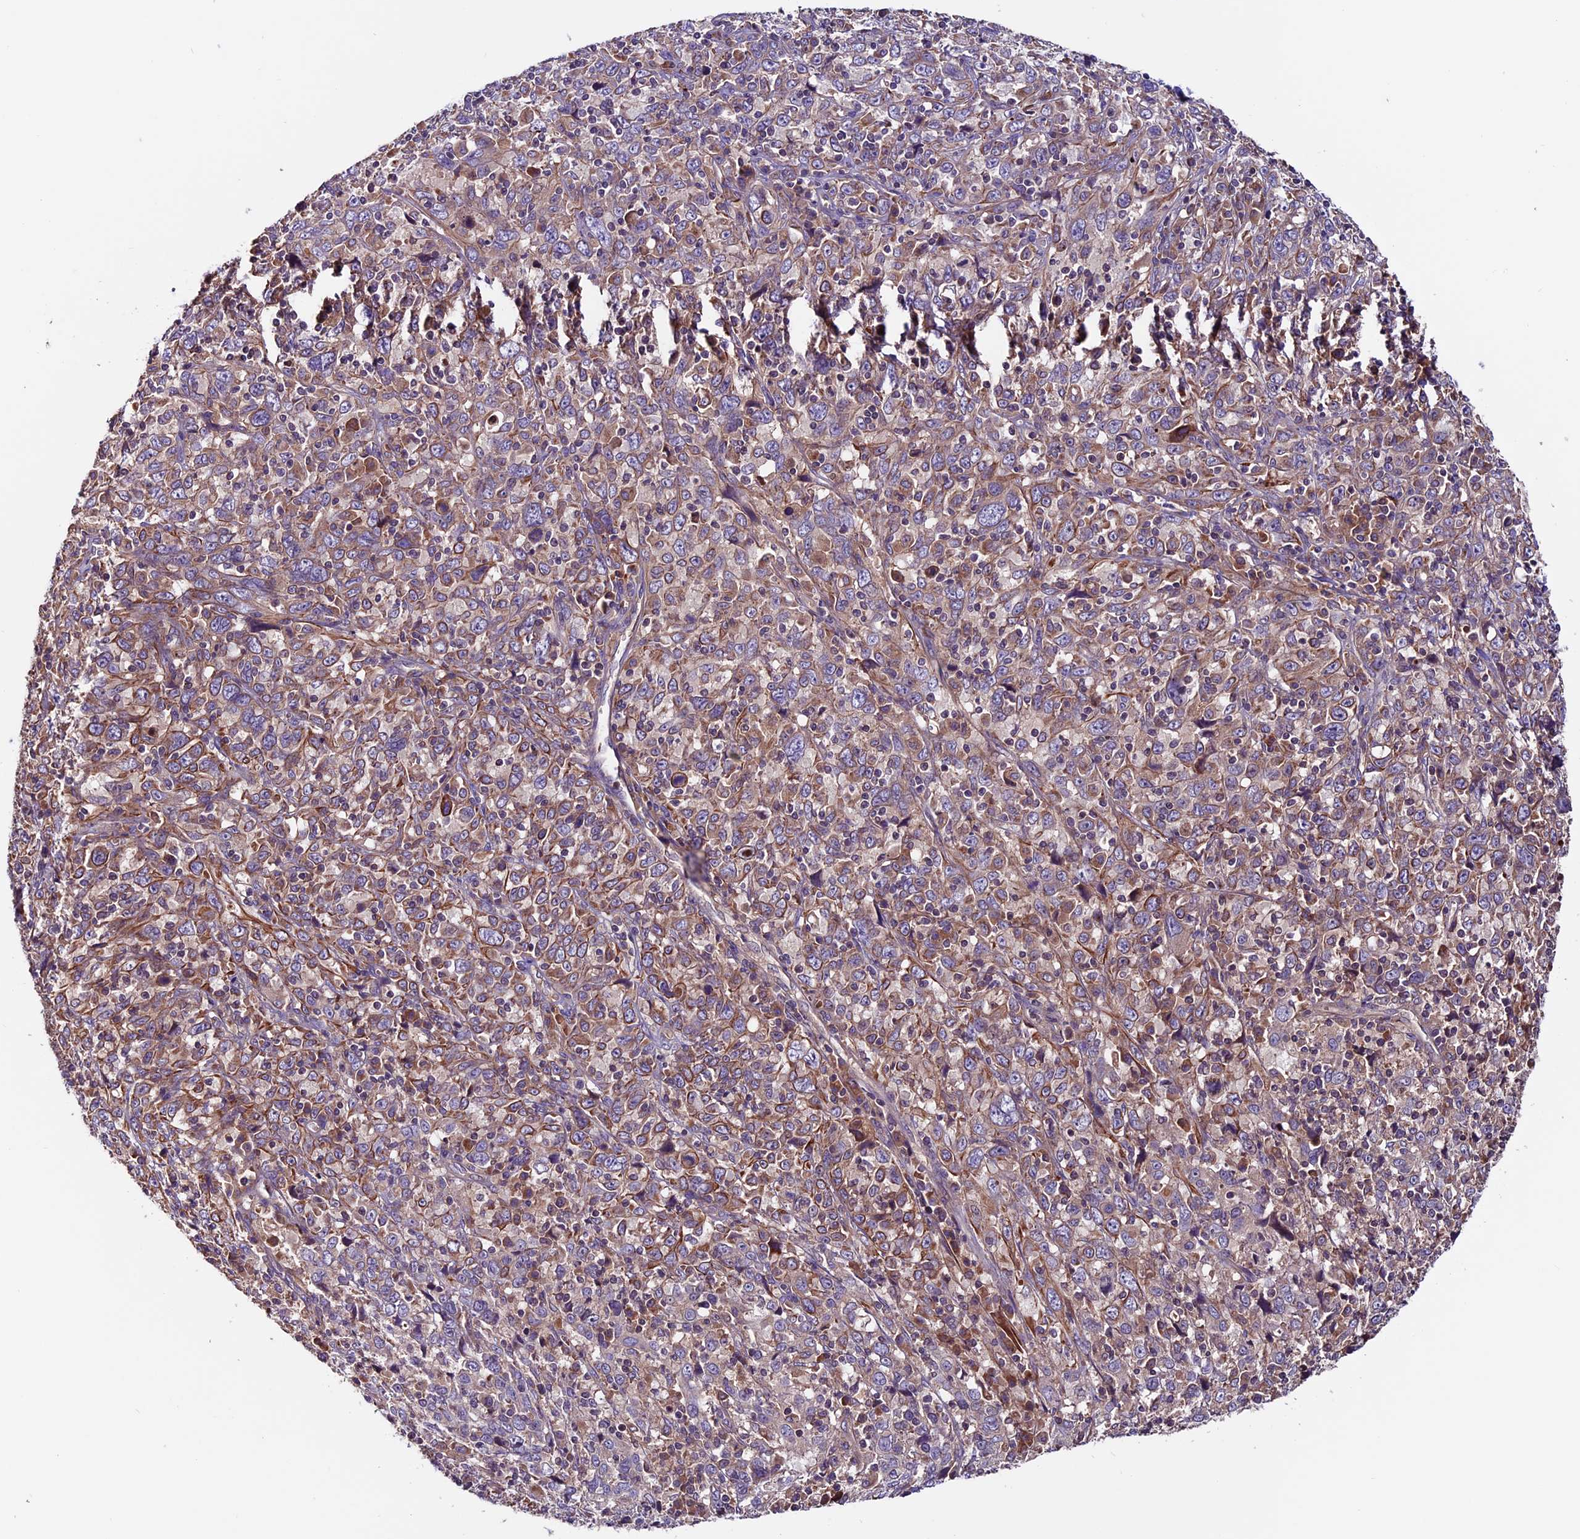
{"staining": {"intensity": "moderate", "quantity": ">75%", "location": "cytoplasmic/membranous"}, "tissue": "cervical cancer", "cell_type": "Tumor cells", "image_type": "cancer", "snomed": [{"axis": "morphology", "description": "Squamous cell carcinoma, NOS"}, {"axis": "topography", "description": "Cervix"}], "caption": "A brown stain highlights moderate cytoplasmic/membranous positivity of a protein in cervical cancer (squamous cell carcinoma) tumor cells. Ihc stains the protein of interest in brown and the nuclei are stained blue.", "gene": "ZNF598", "patient": {"sex": "female", "age": 46}}